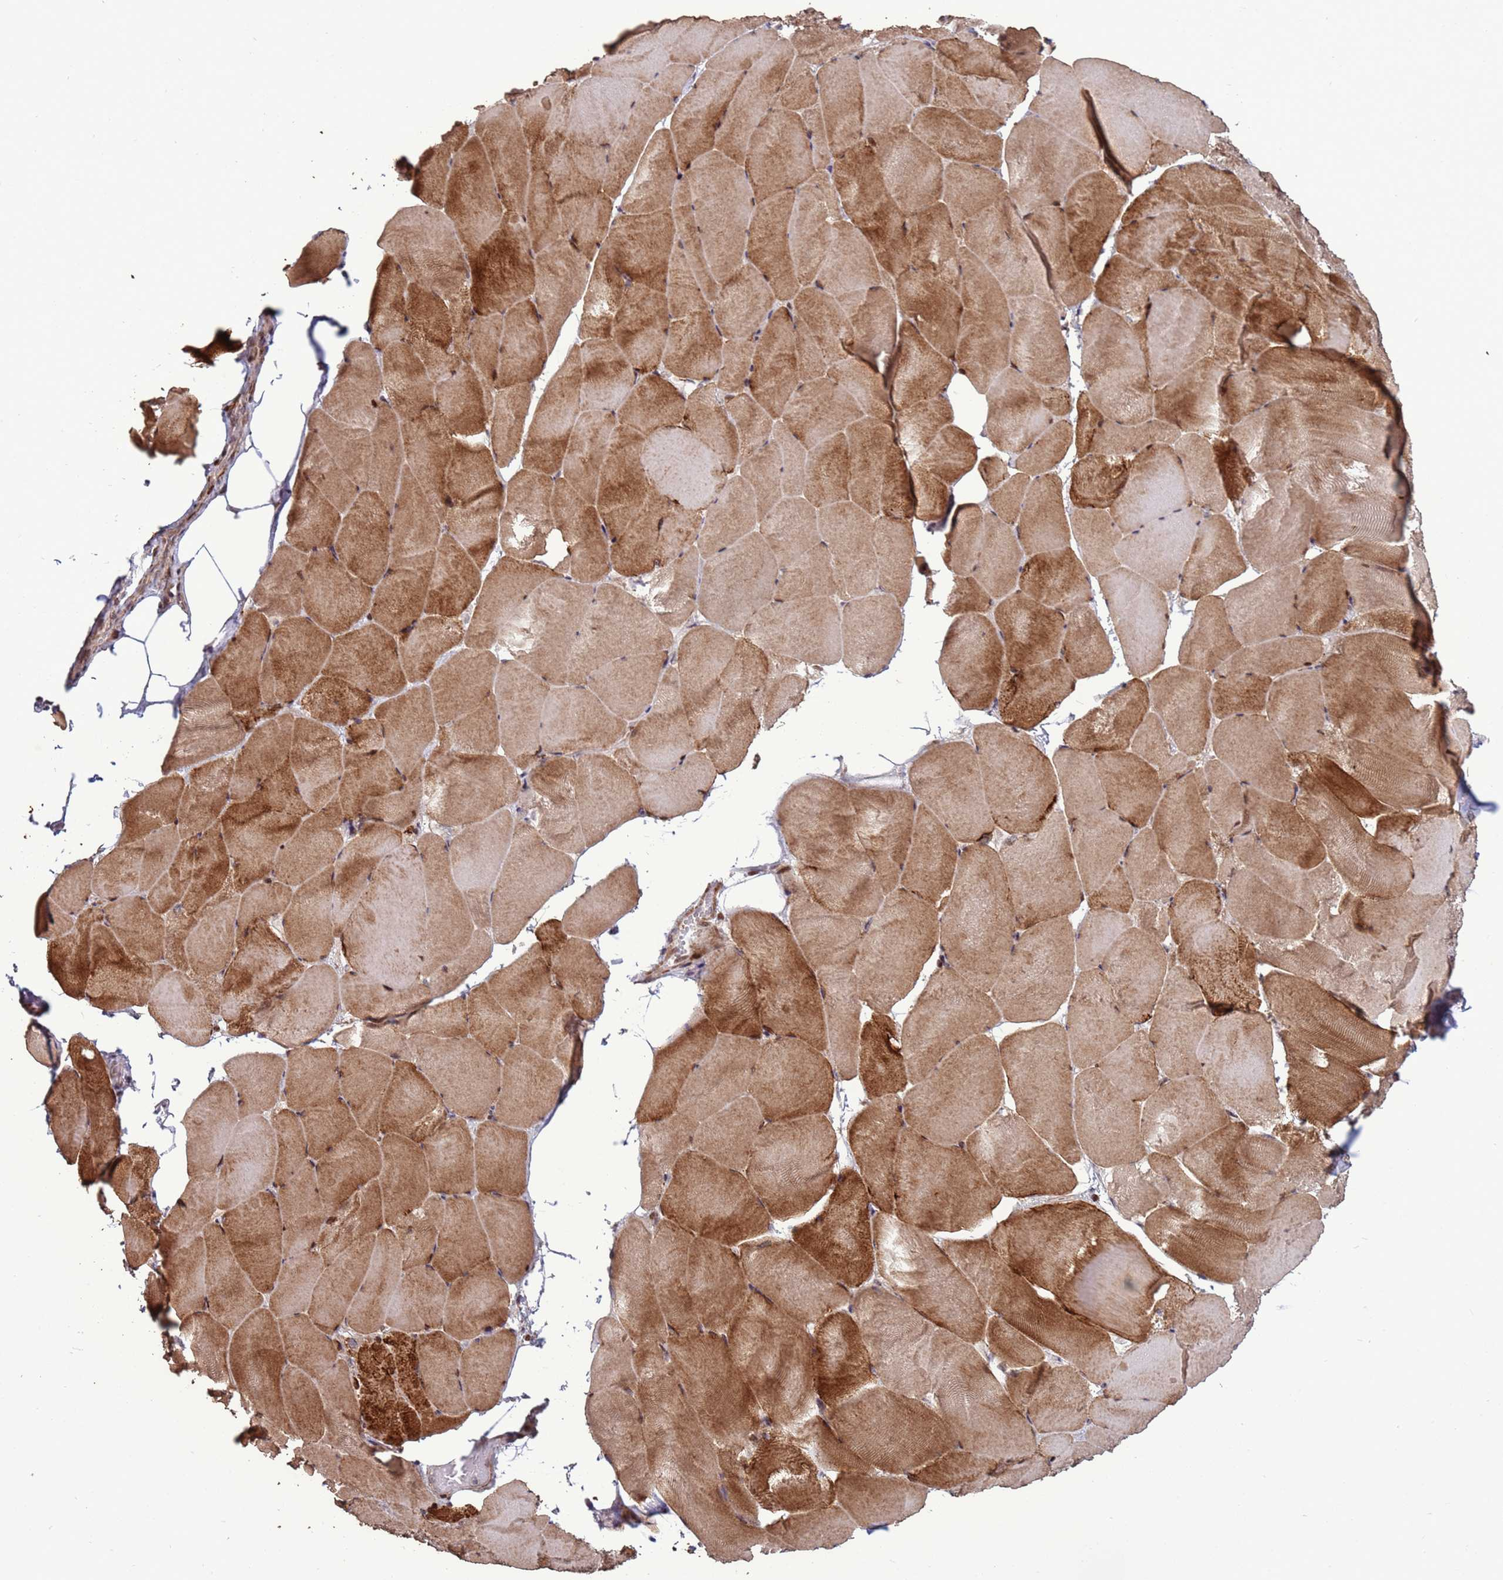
{"staining": {"intensity": "moderate", "quantity": ">75%", "location": "cytoplasmic/membranous,nuclear"}, "tissue": "skeletal muscle", "cell_type": "Myocytes", "image_type": "normal", "snomed": [{"axis": "morphology", "description": "Normal tissue, NOS"}, {"axis": "topography", "description": "Skeletal muscle"}], "caption": "Immunohistochemical staining of unremarkable human skeletal muscle exhibits moderate cytoplasmic/membranous,nuclear protein positivity in about >75% of myocytes. Using DAB (brown) and hematoxylin (blue) stains, captured at high magnification using brightfield microscopy.", "gene": "HGH1", "patient": {"sex": "female", "age": 64}}